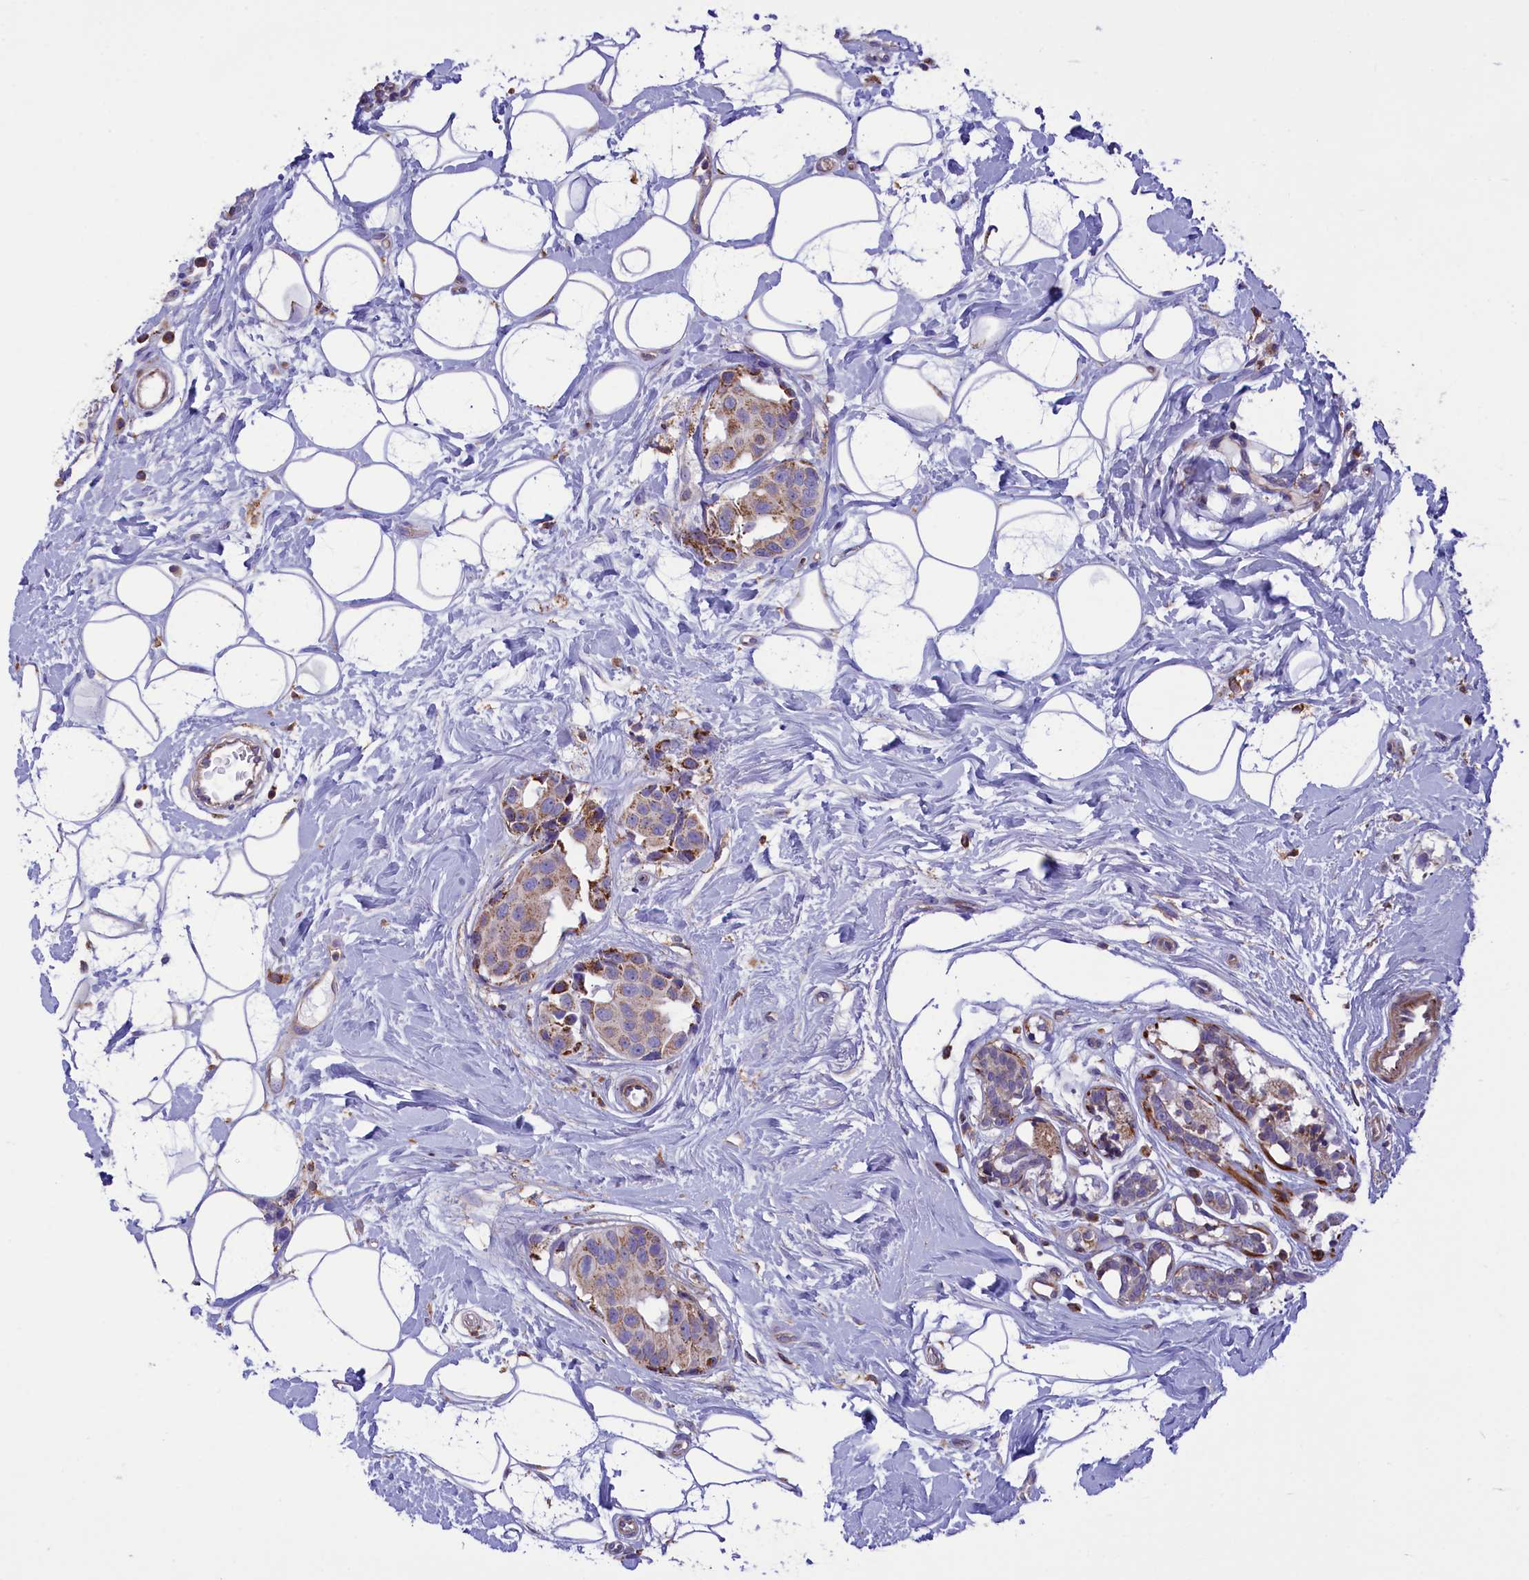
{"staining": {"intensity": "weak", "quantity": "25%-75%", "location": "cytoplasmic/membranous"}, "tissue": "breast cancer", "cell_type": "Tumor cells", "image_type": "cancer", "snomed": [{"axis": "morphology", "description": "Normal tissue, NOS"}, {"axis": "morphology", "description": "Duct carcinoma"}, {"axis": "topography", "description": "Breast"}], "caption": "Intraductal carcinoma (breast) was stained to show a protein in brown. There is low levels of weak cytoplasmic/membranous expression in about 25%-75% of tumor cells. (Stains: DAB (3,3'-diaminobenzidine) in brown, nuclei in blue, Microscopy: brightfield microscopy at high magnification).", "gene": "CORO7-PAM16", "patient": {"sex": "female", "age": 39}}